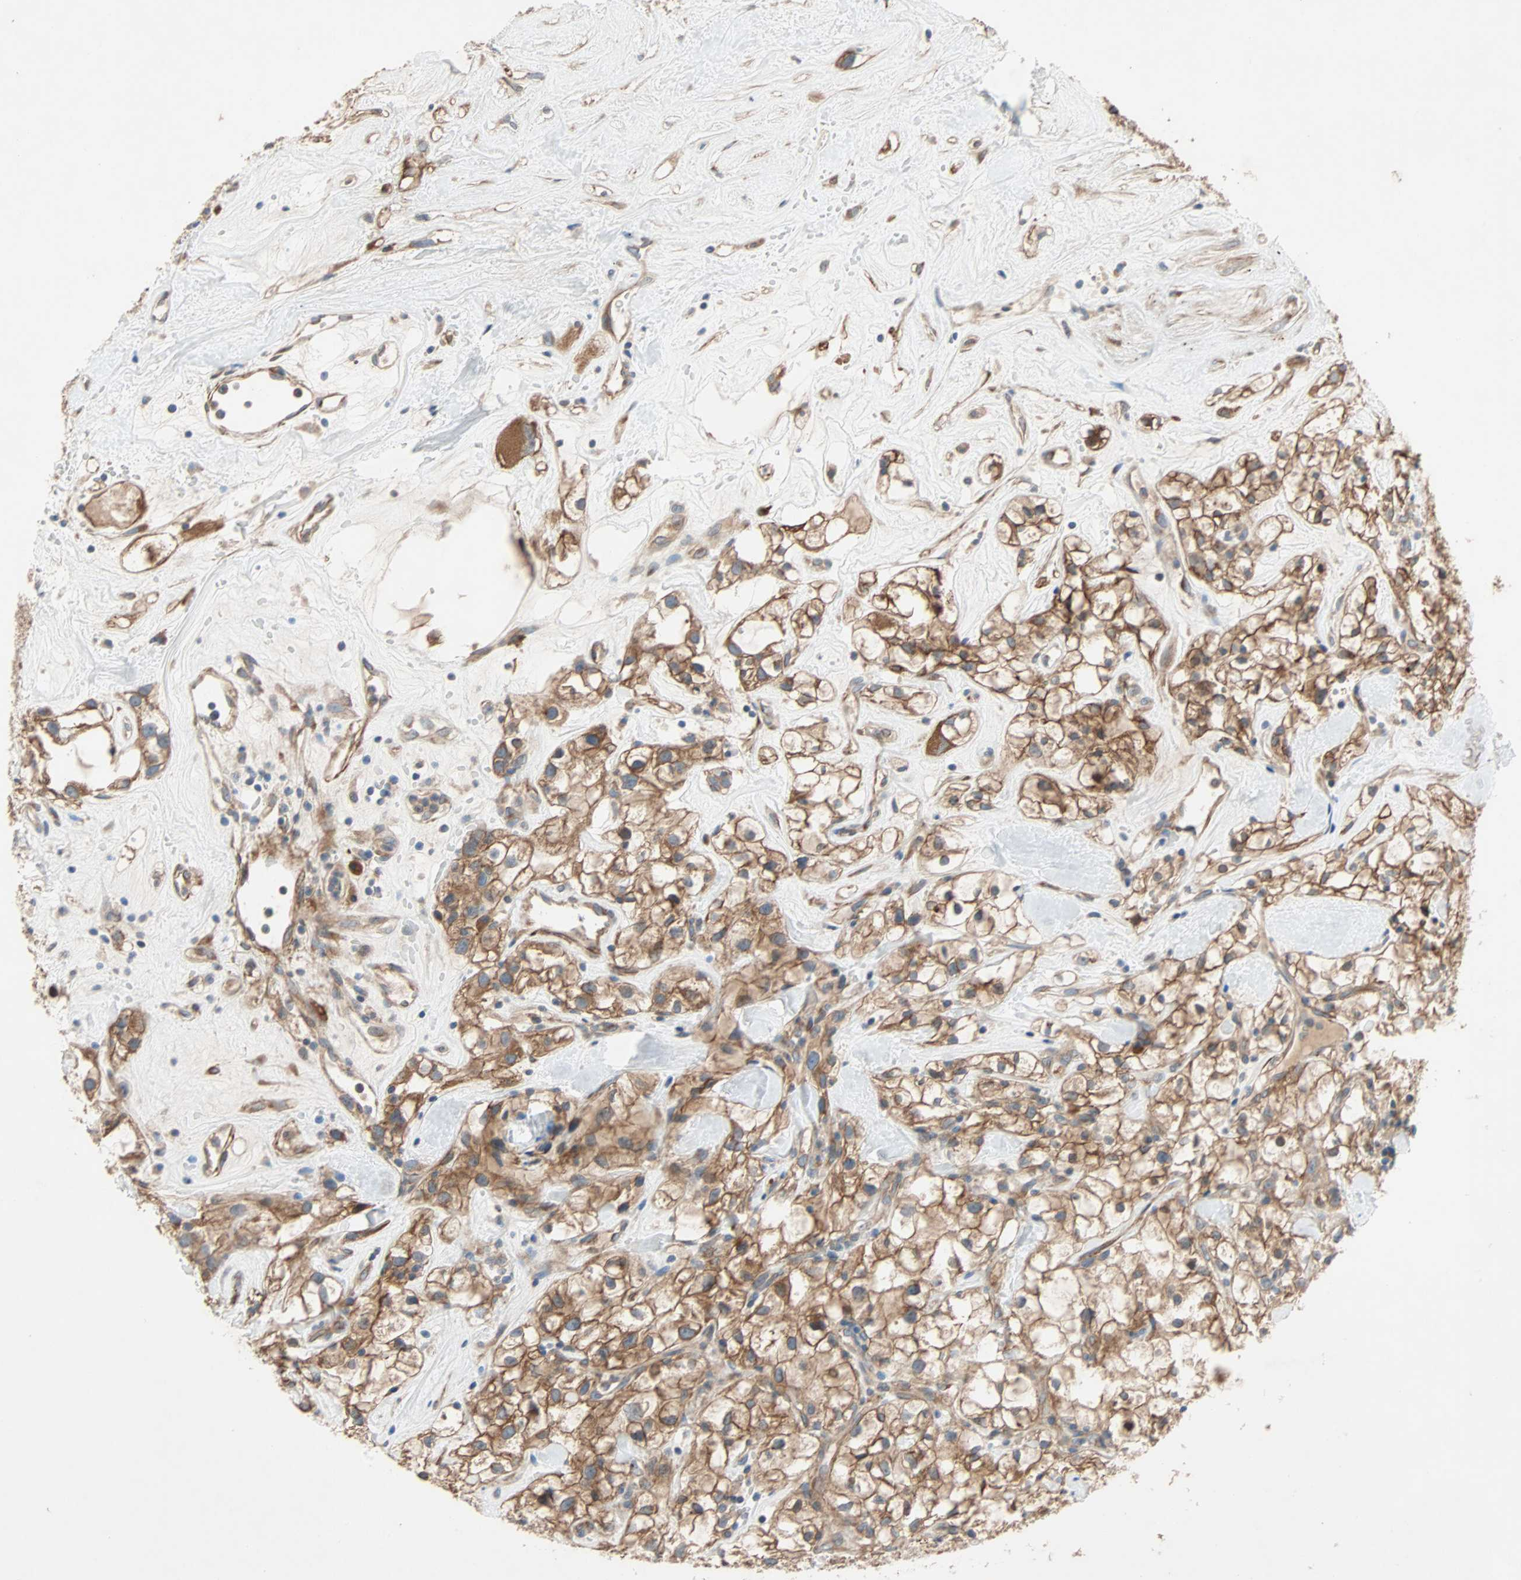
{"staining": {"intensity": "moderate", "quantity": ">75%", "location": "cytoplasmic/membranous"}, "tissue": "renal cancer", "cell_type": "Tumor cells", "image_type": "cancer", "snomed": [{"axis": "morphology", "description": "Adenocarcinoma, NOS"}, {"axis": "topography", "description": "Kidney"}], "caption": "About >75% of tumor cells in human adenocarcinoma (renal) exhibit moderate cytoplasmic/membranous protein staining as visualized by brown immunohistochemical staining.", "gene": "XYLT1", "patient": {"sex": "female", "age": 60}}